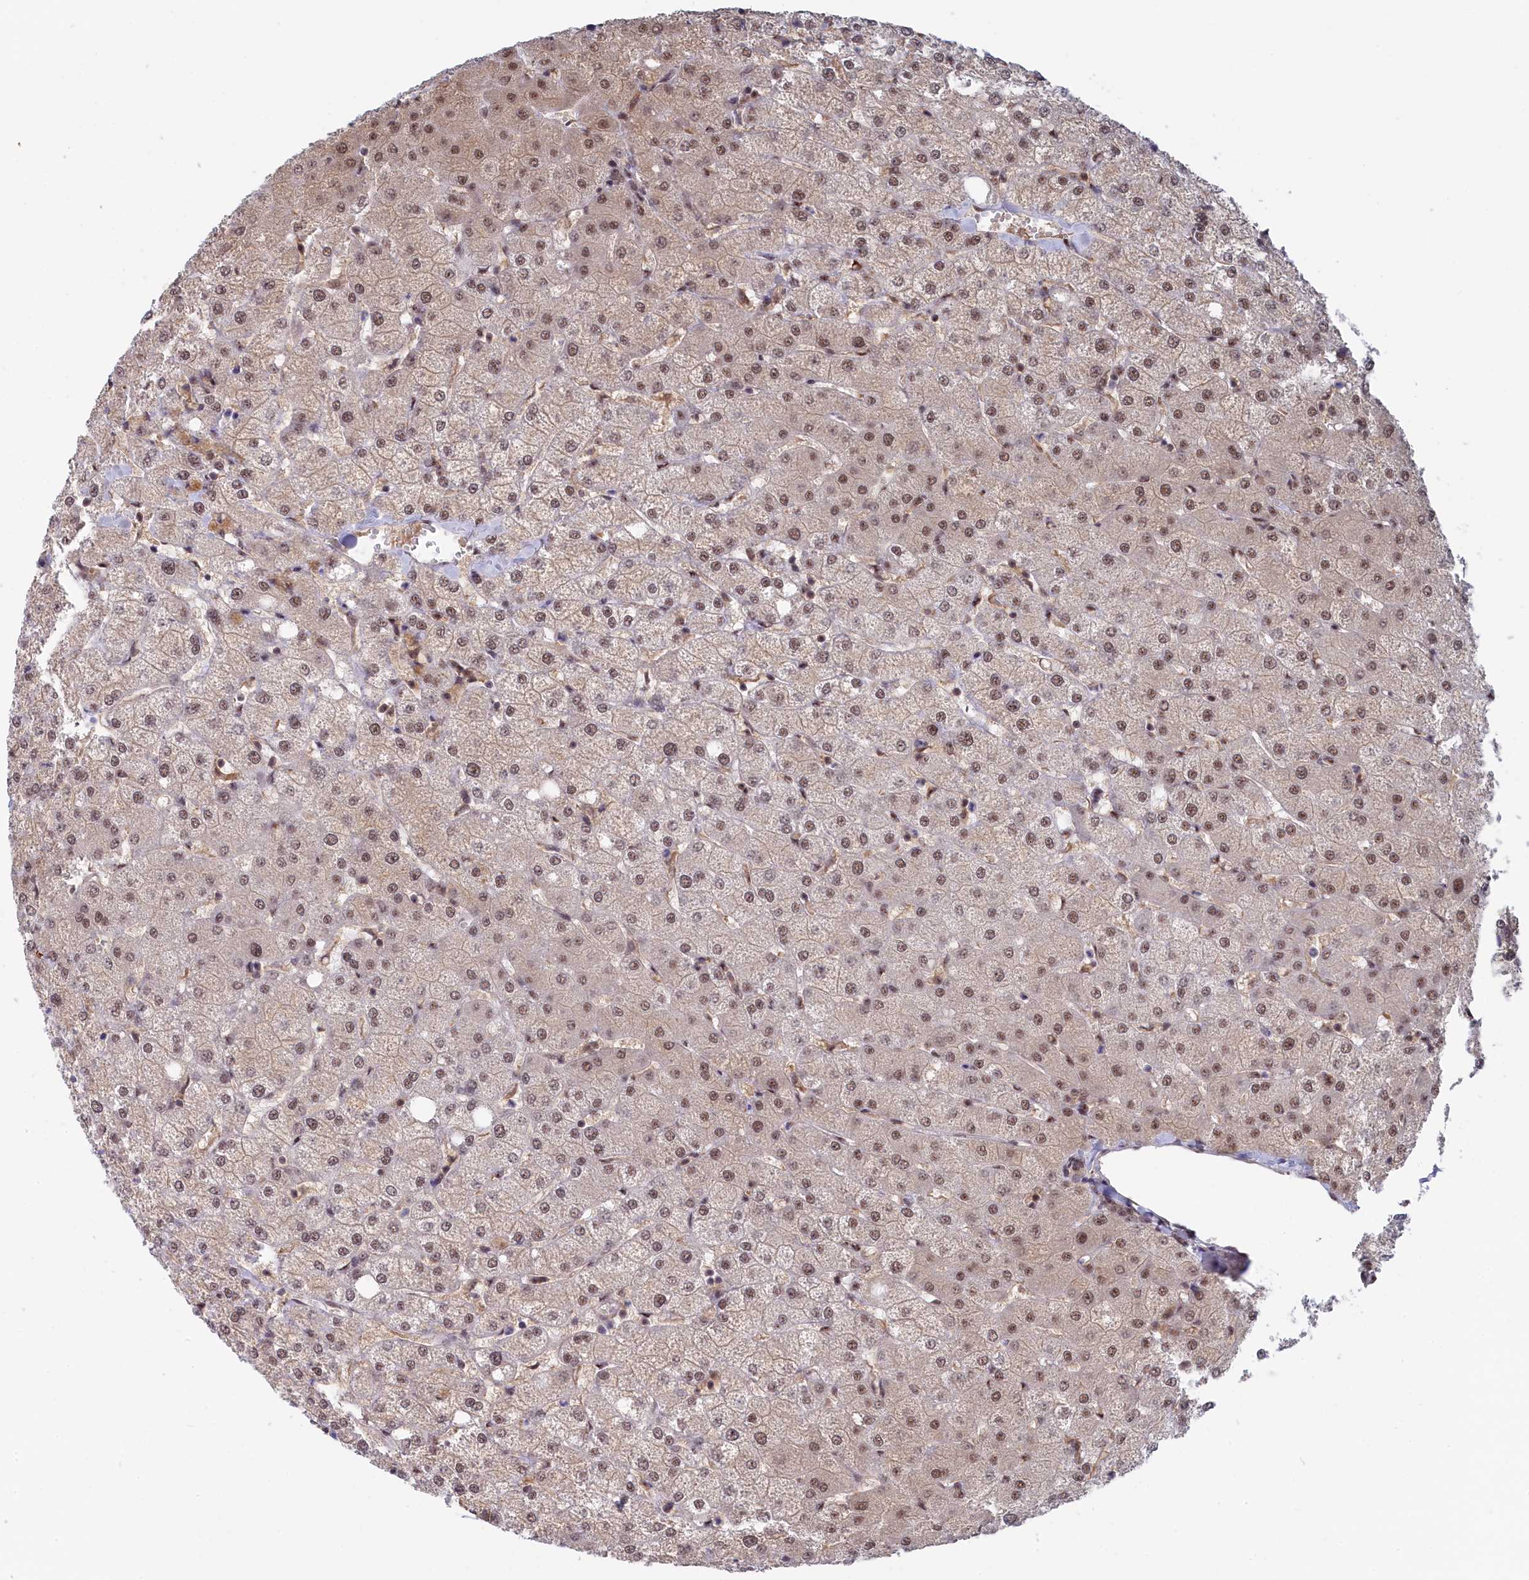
{"staining": {"intensity": "weak", "quantity": "25%-75%", "location": "nuclear"}, "tissue": "liver", "cell_type": "Cholangiocytes", "image_type": "normal", "snomed": [{"axis": "morphology", "description": "Normal tissue, NOS"}, {"axis": "topography", "description": "Liver"}], "caption": "IHC photomicrograph of unremarkable liver: human liver stained using immunohistochemistry (IHC) displays low levels of weak protein expression localized specifically in the nuclear of cholangiocytes, appearing as a nuclear brown color.", "gene": "TAB1", "patient": {"sex": "female", "age": 54}}